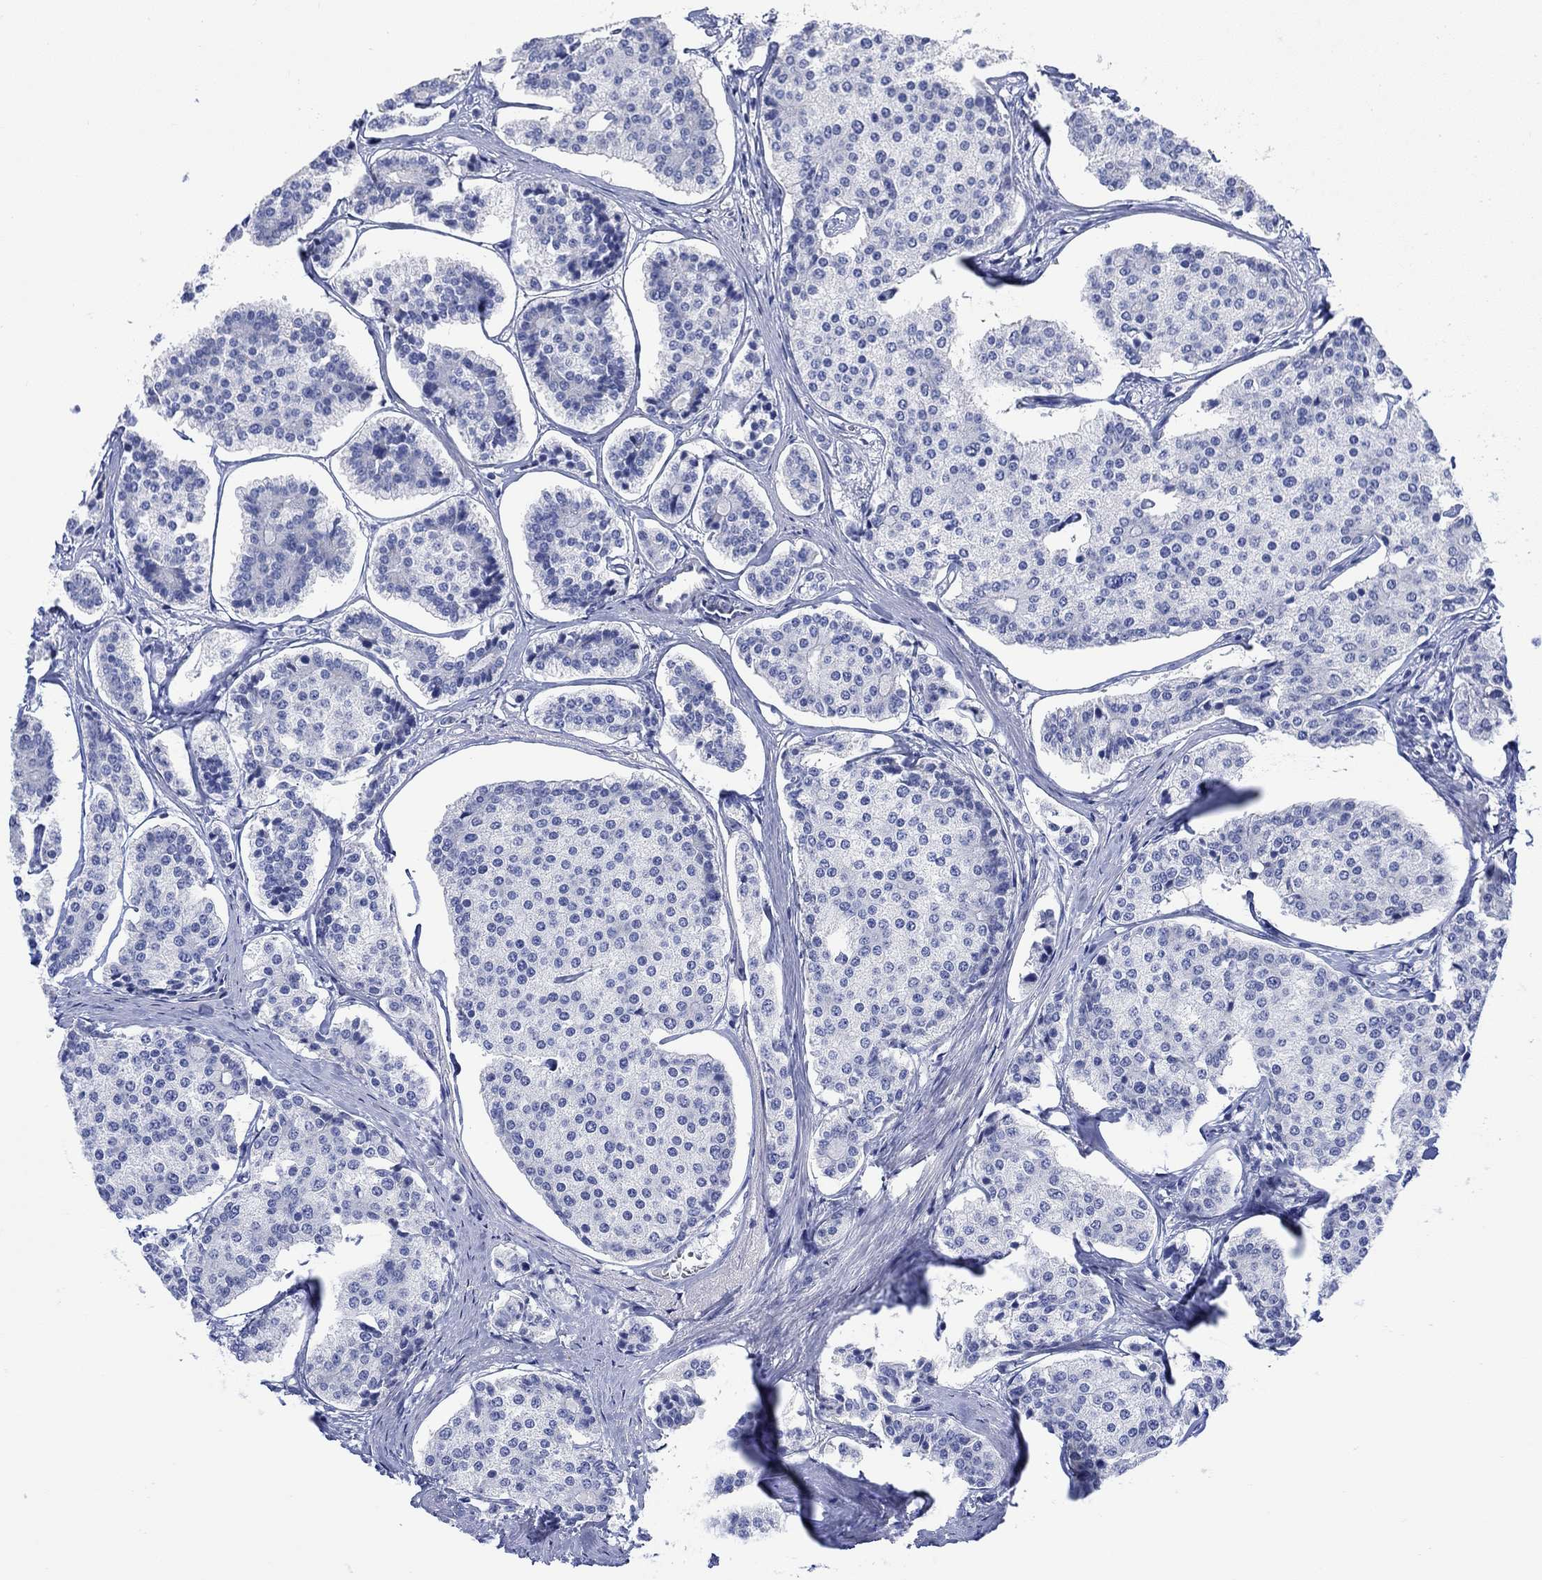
{"staining": {"intensity": "negative", "quantity": "none", "location": "none"}, "tissue": "carcinoid", "cell_type": "Tumor cells", "image_type": "cancer", "snomed": [{"axis": "morphology", "description": "Carcinoid, malignant, NOS"}, {"axis": "topography", "description": "Small intestine"}], "caption": "Micrograph shows no significant protein positivity in tumor cells of malignant carcinoid.", "gene": "MYL1", "patient": {"sex": "female", "age": 65}}